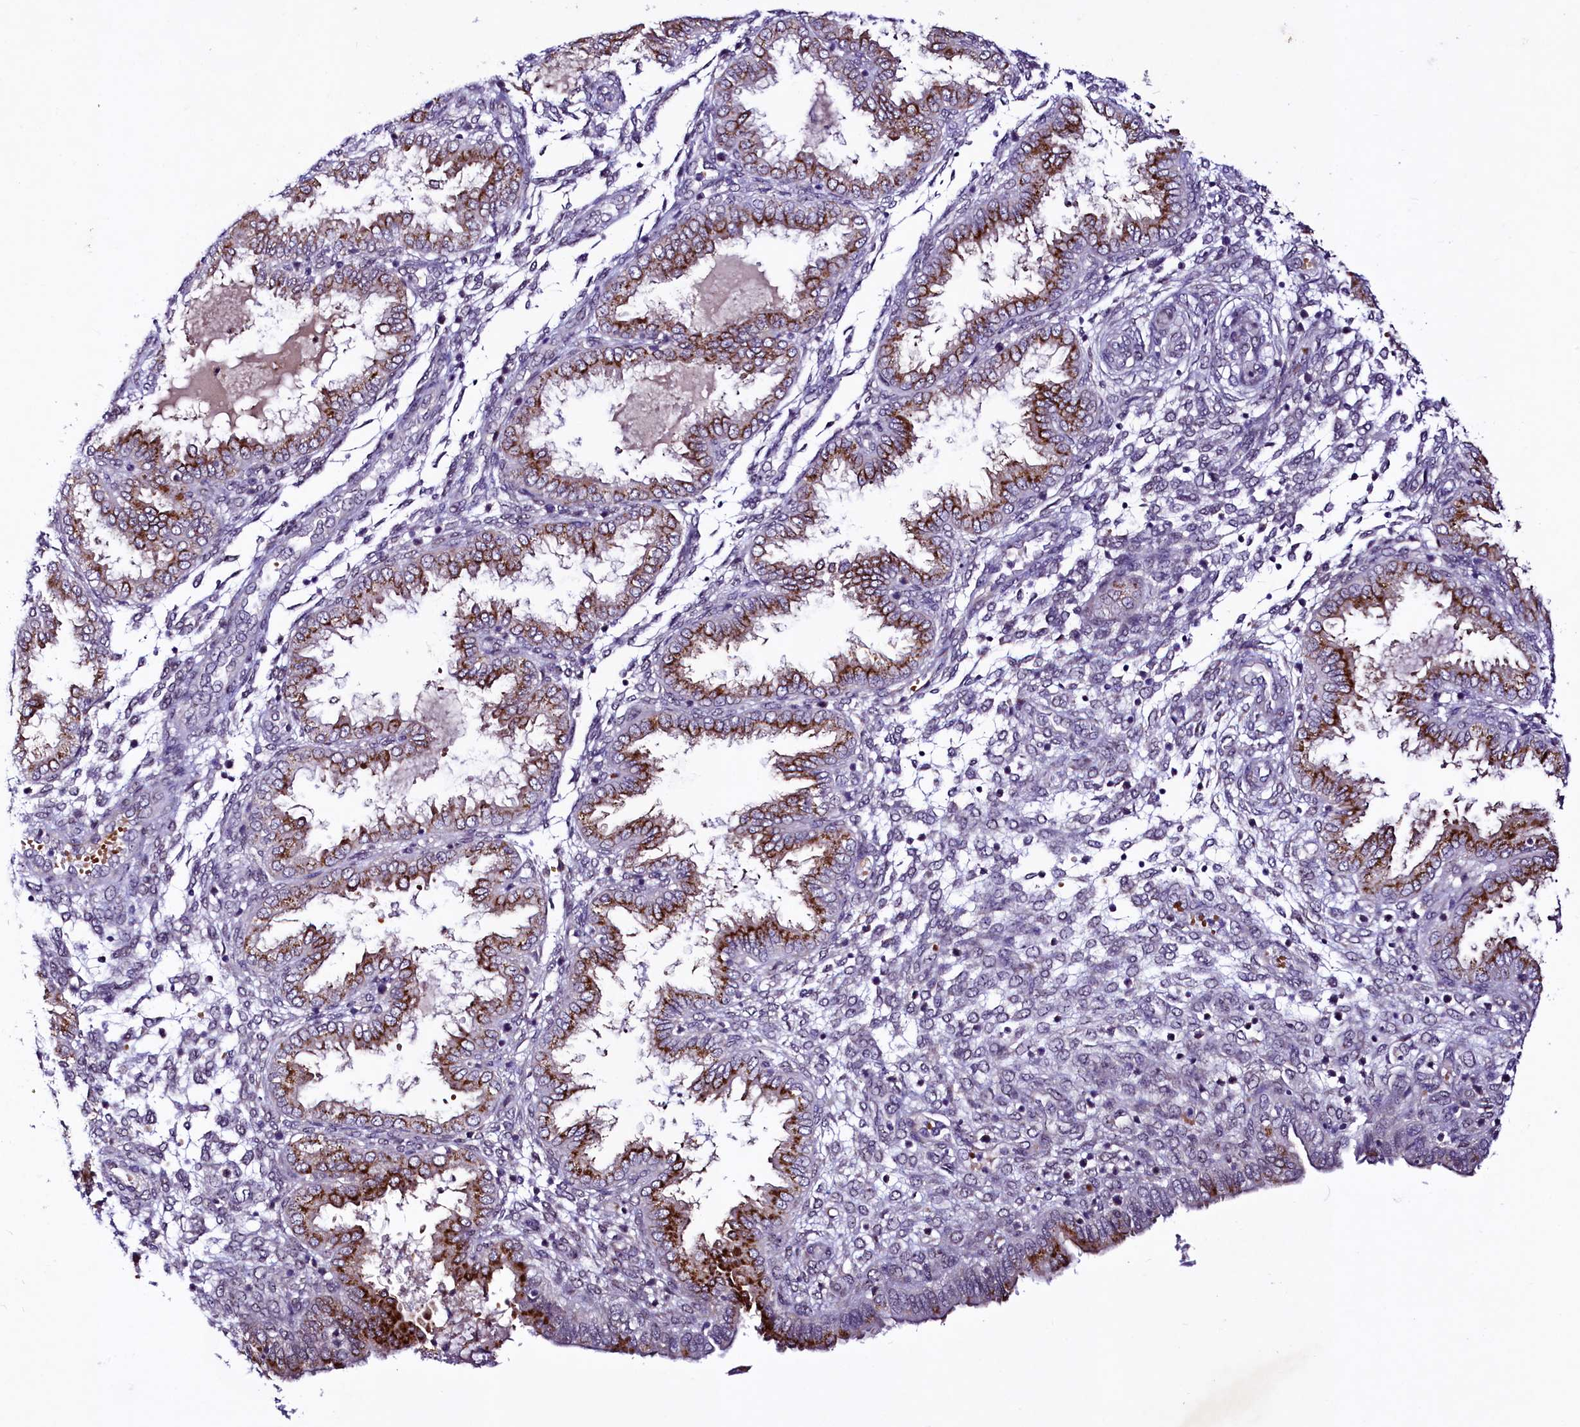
{"staining": {"intensity": "negative", "quantity": "none", "location": "none"}, "tissue": "endometrium", "cell_type": "Cells in endometrial stroma", "image_type": "normal", "snomed": [{"axis": "morphology", "description": "Normal tissue, NOS"}, {"axis": "topography", "description": "Endometrium"}], "caption": "Immunohistochemical staining of unremarkable endometrium shows no significant positivity in cells in endometrial stroma.", "gene": "LEUTX", "patient": {"sex": "female", "age": 33}}